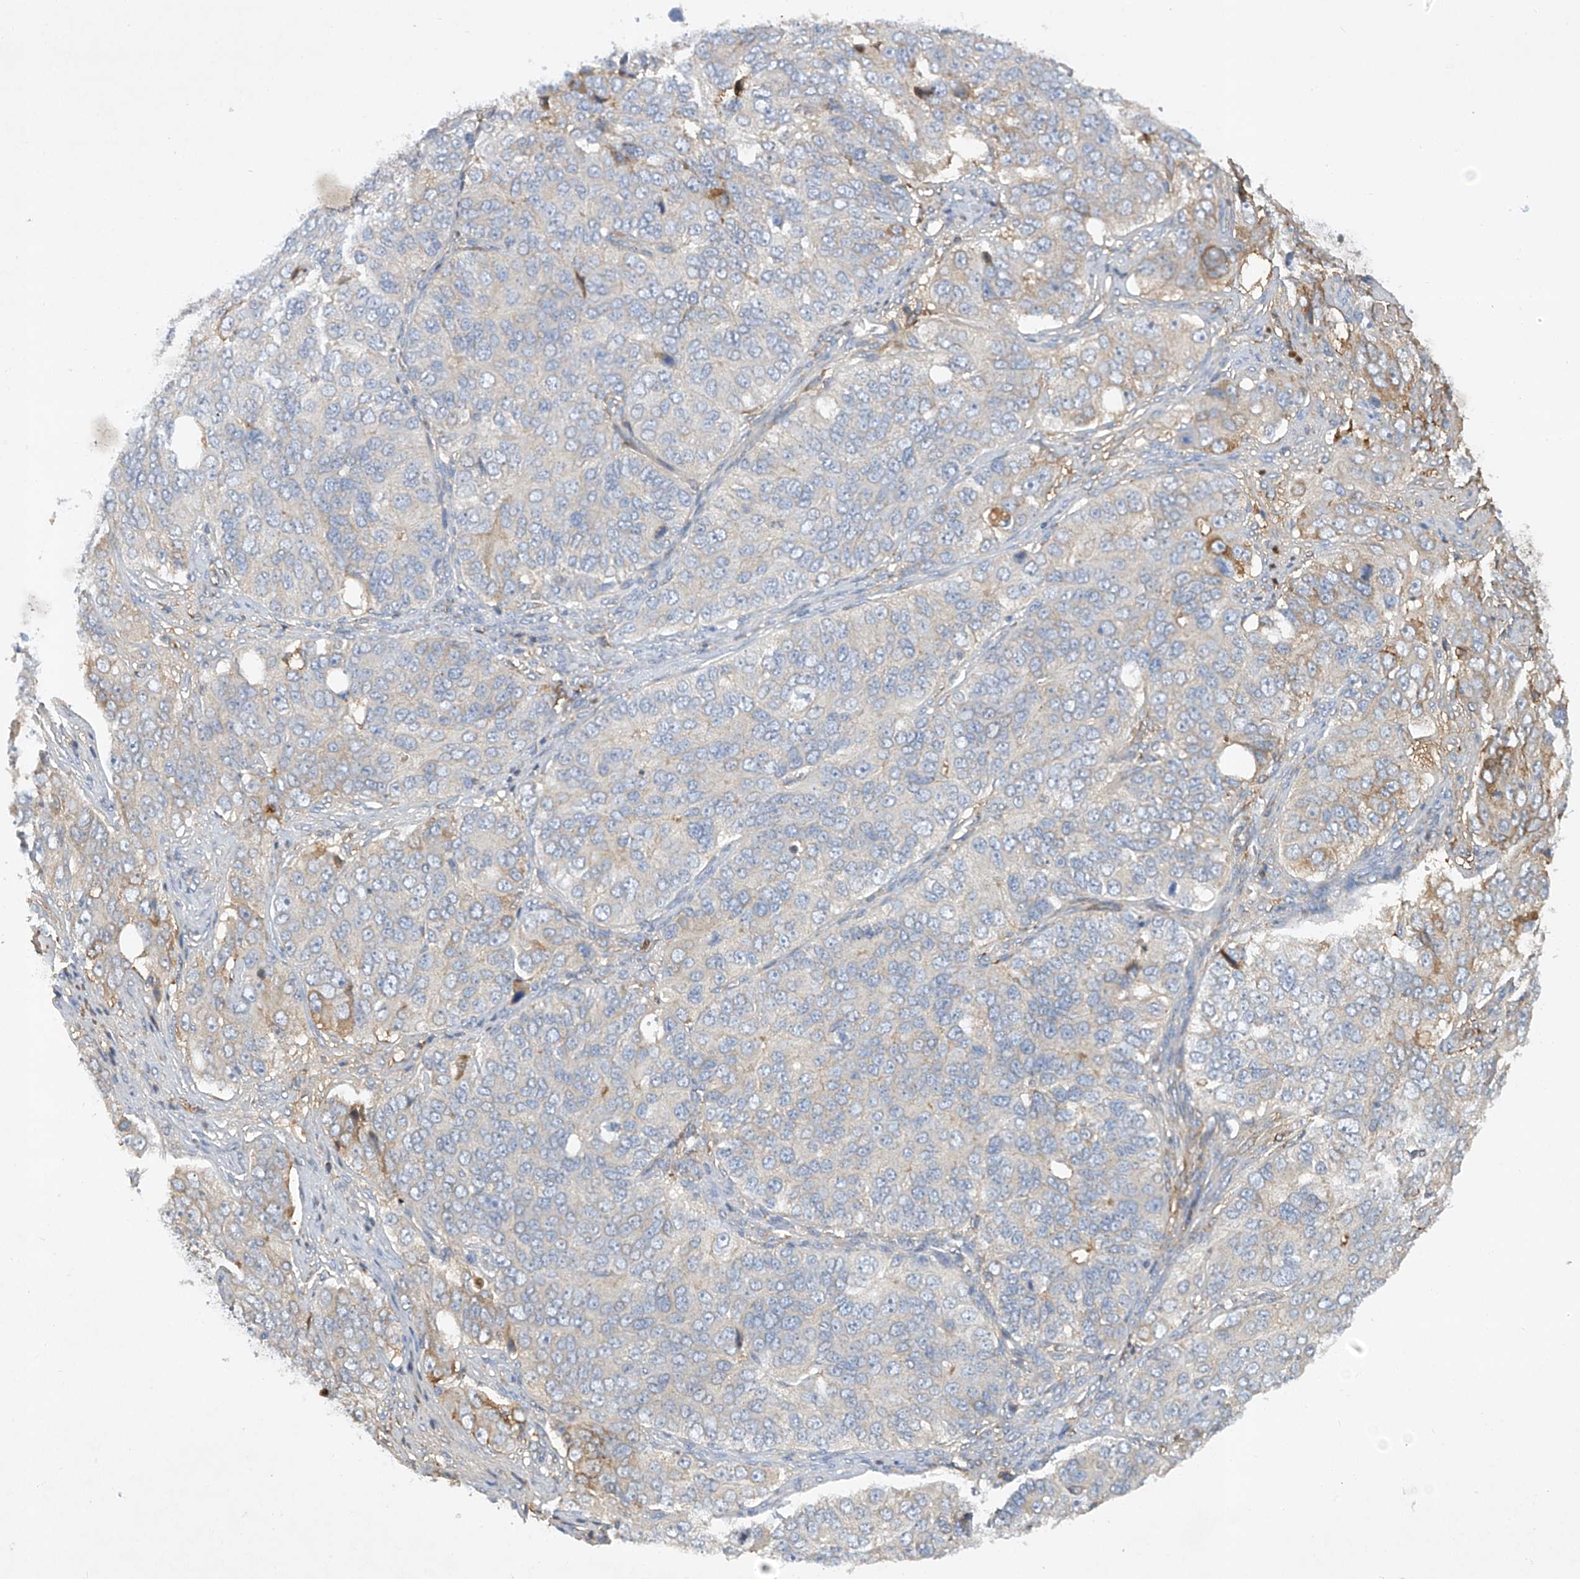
{"staining": {"intensity": "weak", "quantity": "<25%", "location": "cytoplasmic/membranous"}, "tissue": "ovarian cancer", "cell_type": "Tumor cells", "image_type": "cancer", "snomed": [{"axis": "morphology", "description": "Carcinoma, endometroid"}, {"axis": "topography", "description": "Ovary"}], "caption": "DAB (3,3'-diaminobenzidine) immunohistochemical staining of human endometroid carcinoma (ovarian) reveals no significant staining in tumor cells.", "gene": "HAS3", "patient": {"sex": "female", "age": 51}}